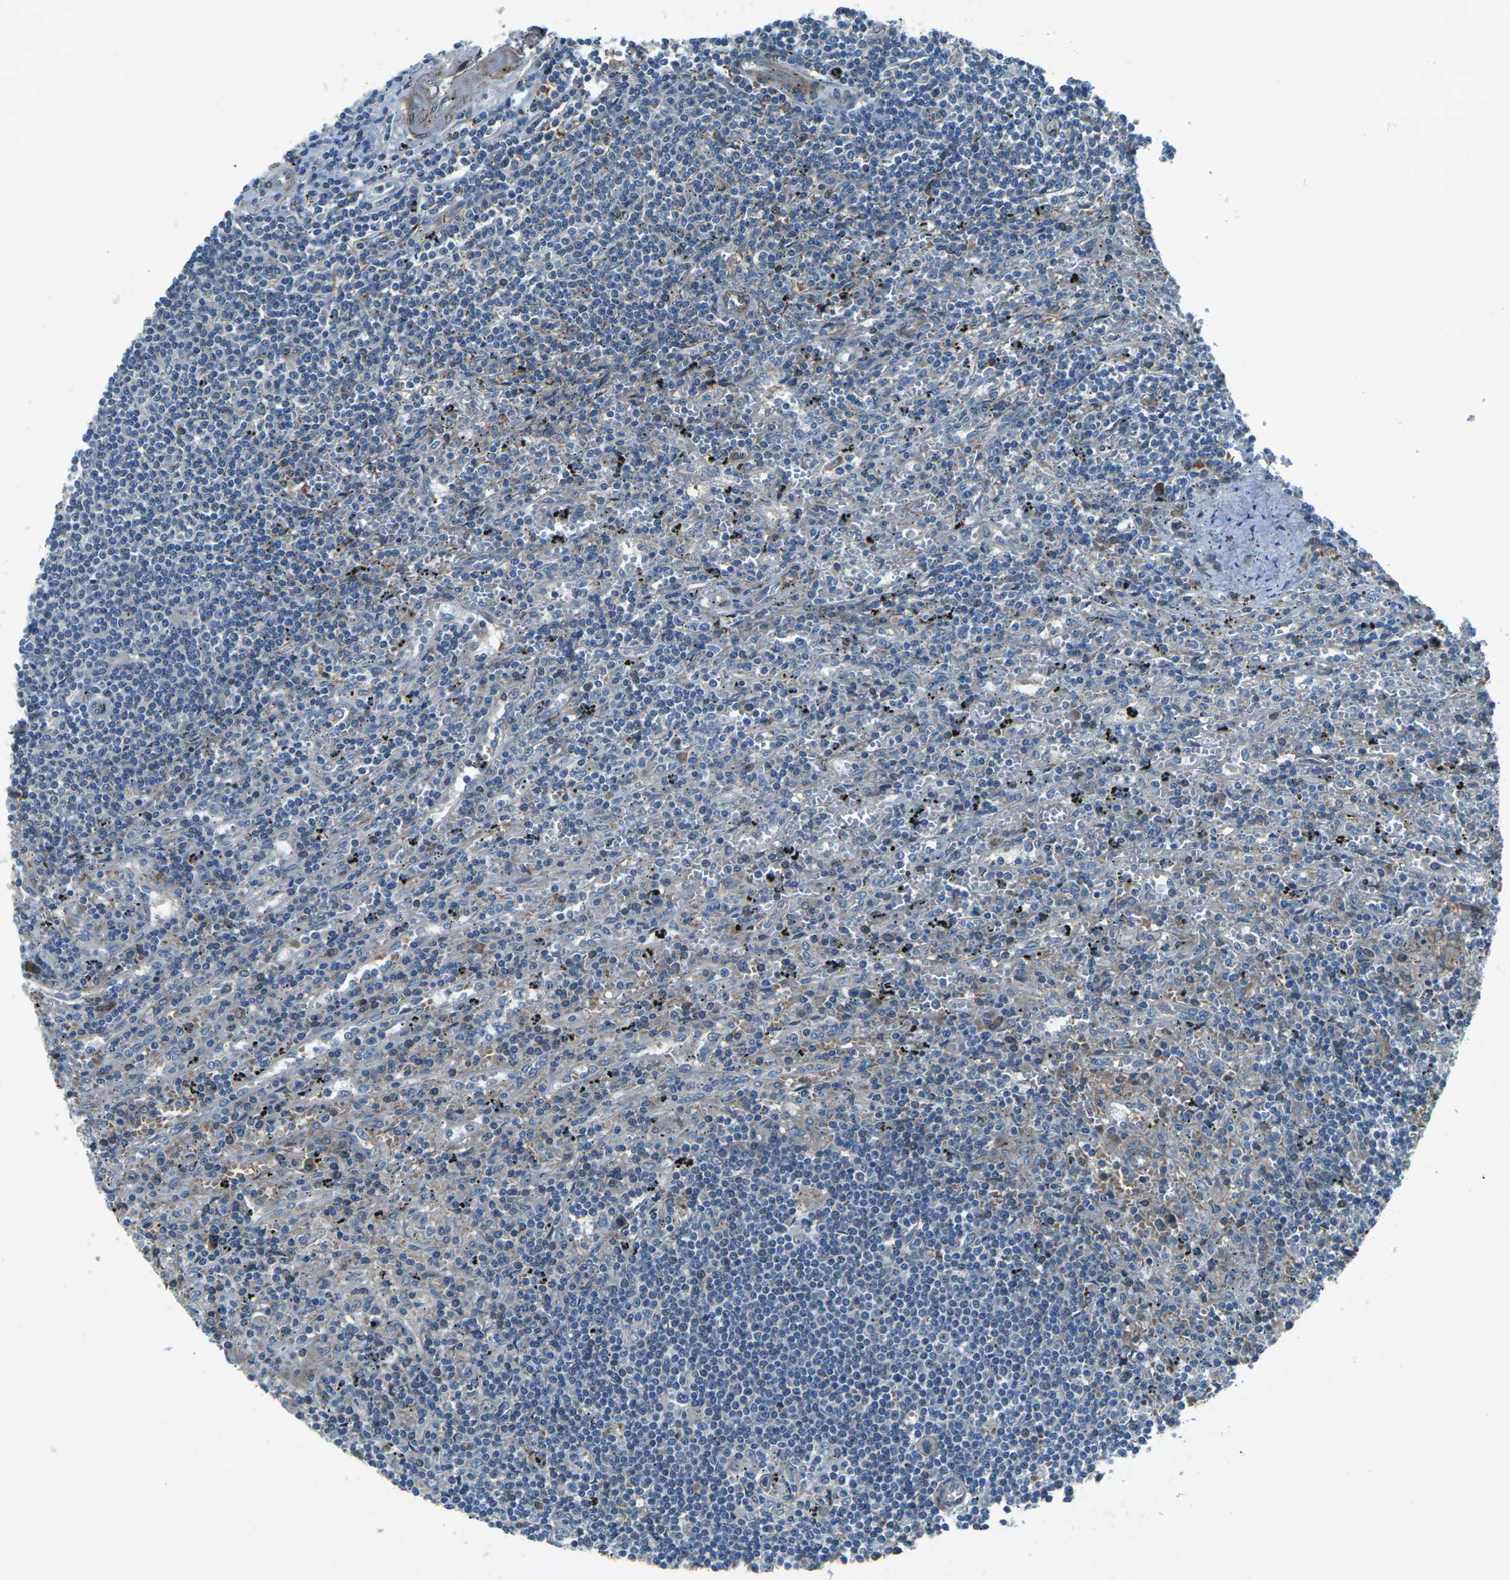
{"staining": {"intensity": "negative", "quantity": "none", "location": "none"}, "tissue": "lymphoma", "cell_type": "Tumor cells", "image_type": "cancer", "snomed": [{"axis": "morphology", "description": "Malignant lymphoma, non-Hodgkin's type, Low grade"}, {"axis": "topography", "description": "Spleen"}], "caption": "Tumor cells show no significant staining in lymphoma.", "gene": "AFAP1", "patient": {"sex": "male", "age": 76}}